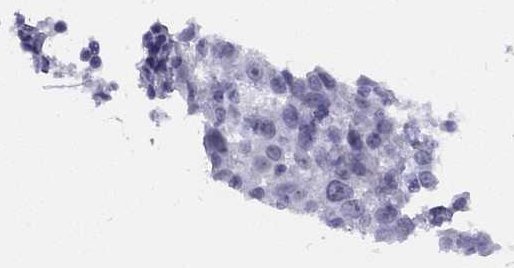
{"staining": {"intensity": "negative", "quantity": "none", "location": "none"}, "tissue": "cervical cancer", "cell_type": "Tumor cells", "image_type": "cancer", "snomed": [{"axis": "morphology", "description": "Squamous cell carcinoma, NOS"}, {"axis": "topography", "description": "Cervix"}], "caption": "Tumor cells are negative for protein expression in human squamous cell carcinoma (cervical).", "gene": "LYAR", "patient": {"sex": "female", "age": 26}}